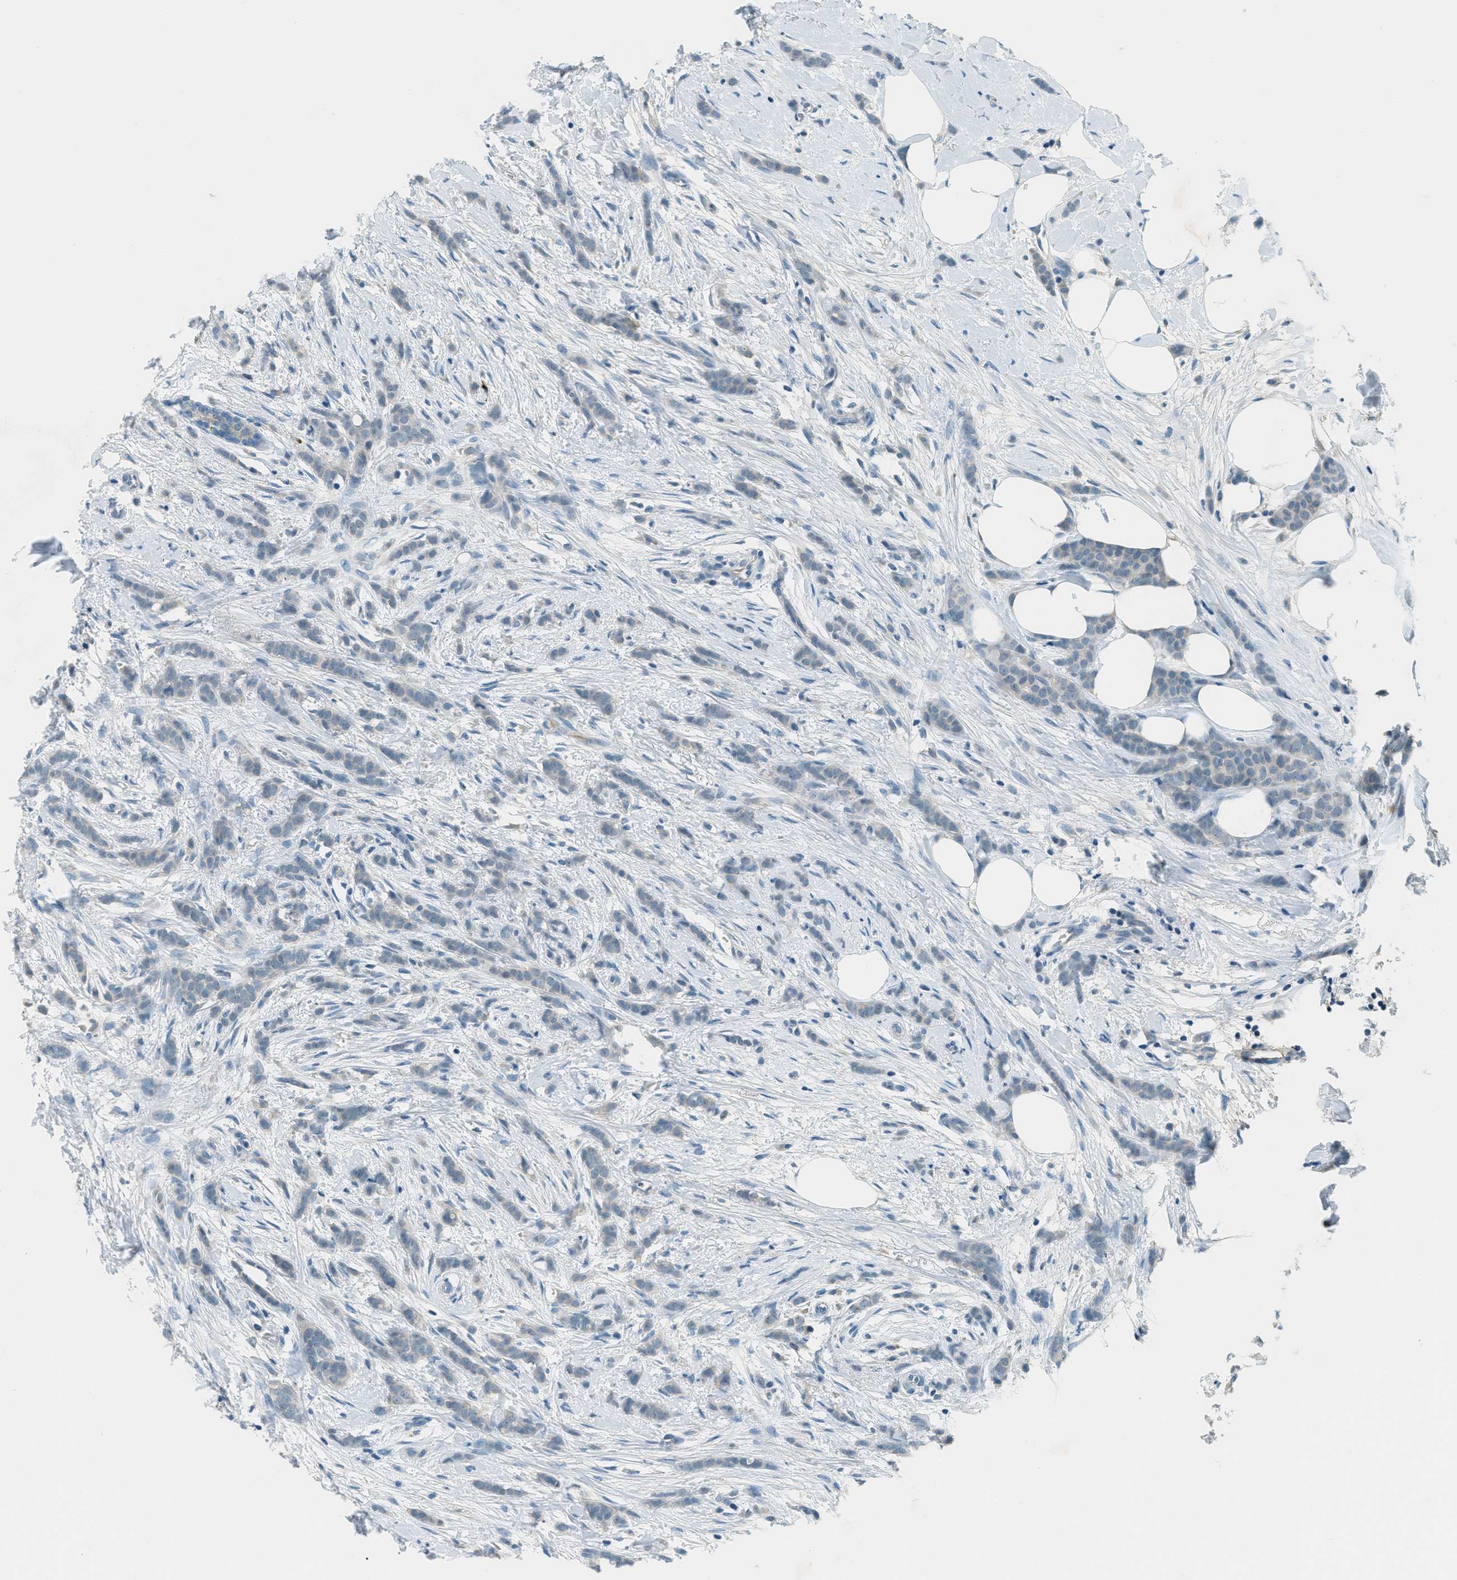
{"staining": {"intensity": "negative", "quantity": "none", "location": "none"}, "tissue": "breast cancer", "cell_type": "Tumor cells", "image_type": "cancer", "snomed": [{"axis": "morphology", "description": "Lobular carcinoma, in situ"}, {"axis": "morphology", "description": "Lobular carcinoma"}, {"axis": "topography", "description": "Breast"}], "caption": "Immunohistochemistry (IHC) micrograph of breast cancer stained for a protein (brown), which shows no positivity in tumor cells.", "gene": "MSLN", "patient": {"sex": "female", "age": 41}}